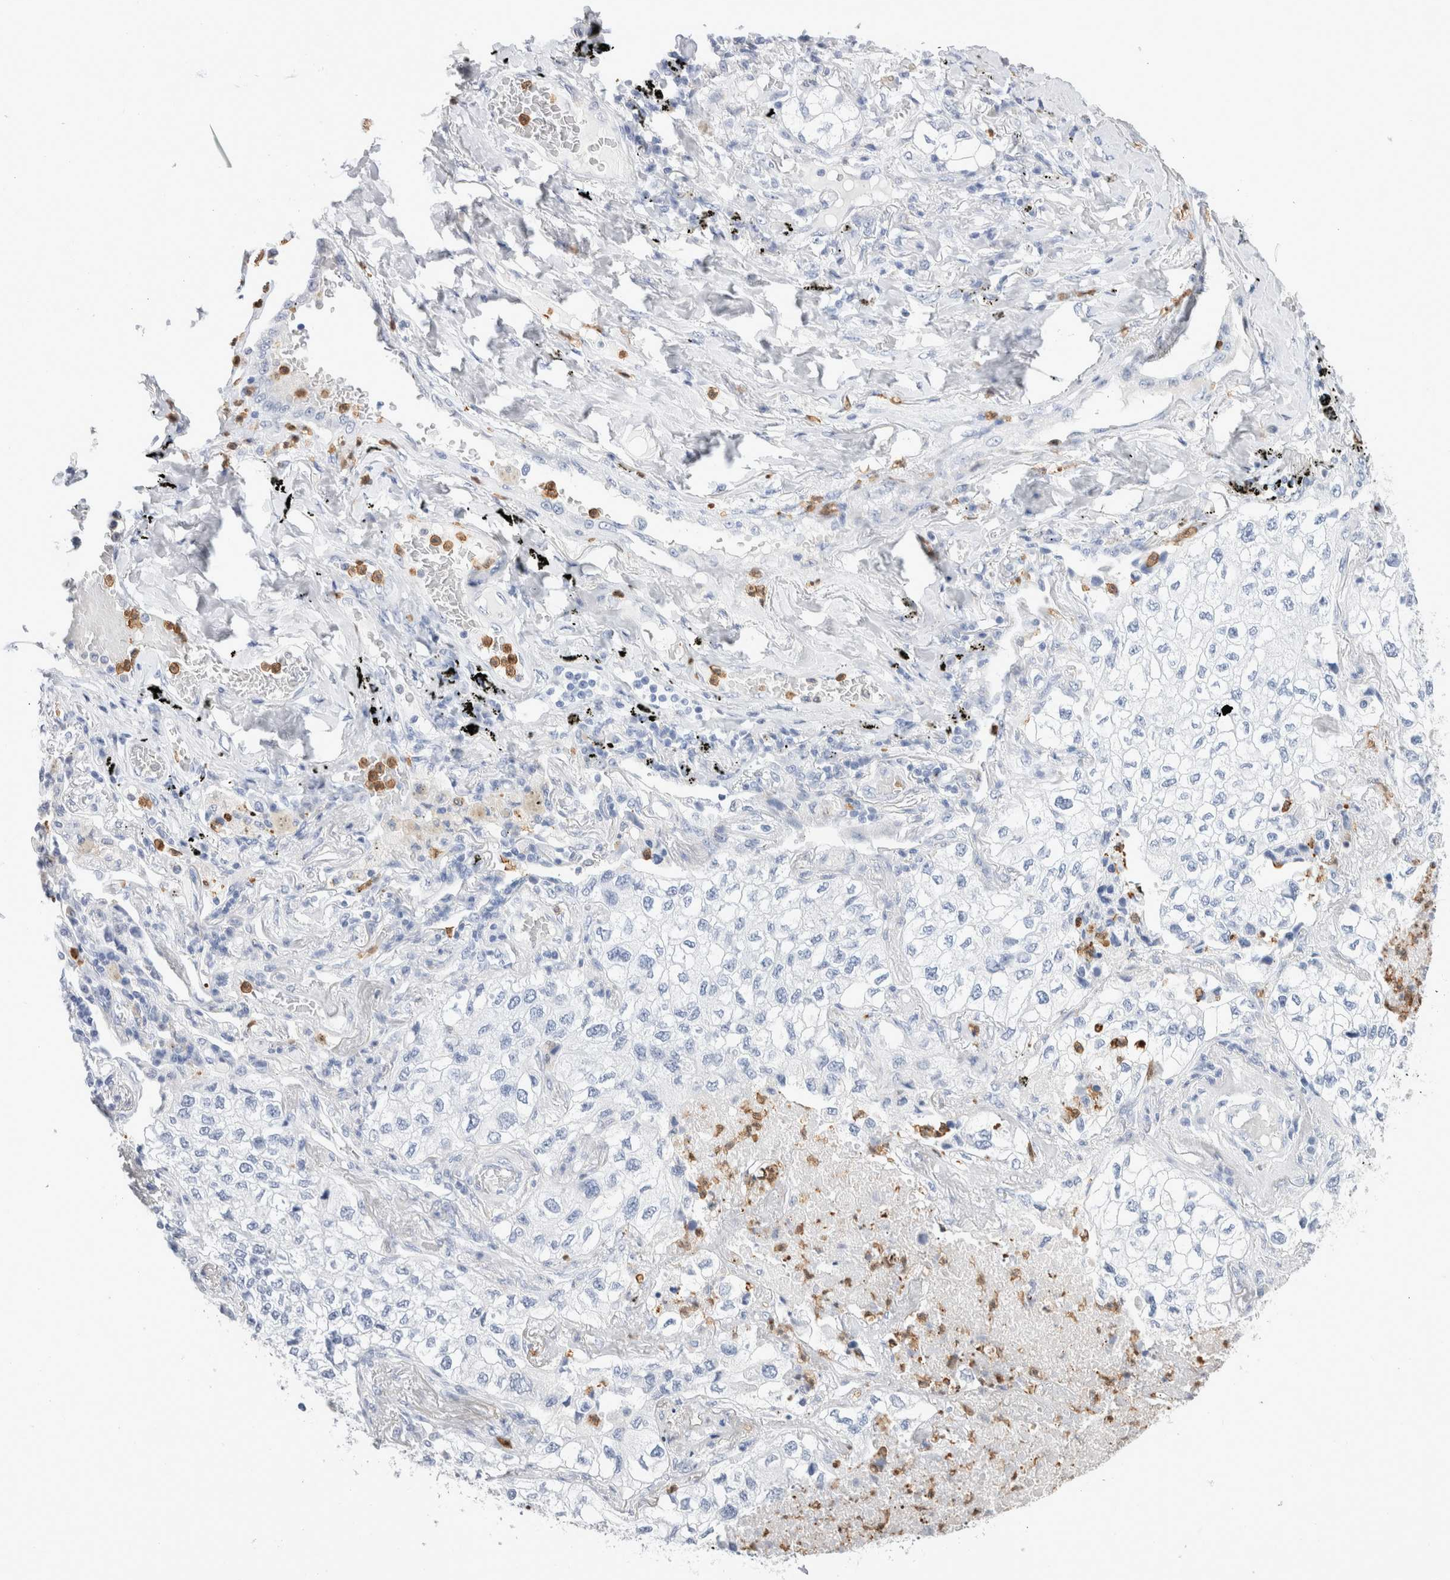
{"staining": {"intensity": "negative", "quantity": "none", "location": "none"}, "tissue": "lung cancer", "cell_type": "Tumor cells", "image_type": "cancer", "snomed": [{"axis": "morphology", "description": "Adenocarcinoma, NOS"}, {"axis": "topography", "description": "Lung"}], "caption": "Lung cancer (adenocarcinoma) stained for a protein using IHC exhibits no positivity tumor cells.", "gene": "SLC10A5", "patient": {"sex": "male", "age": 63}}